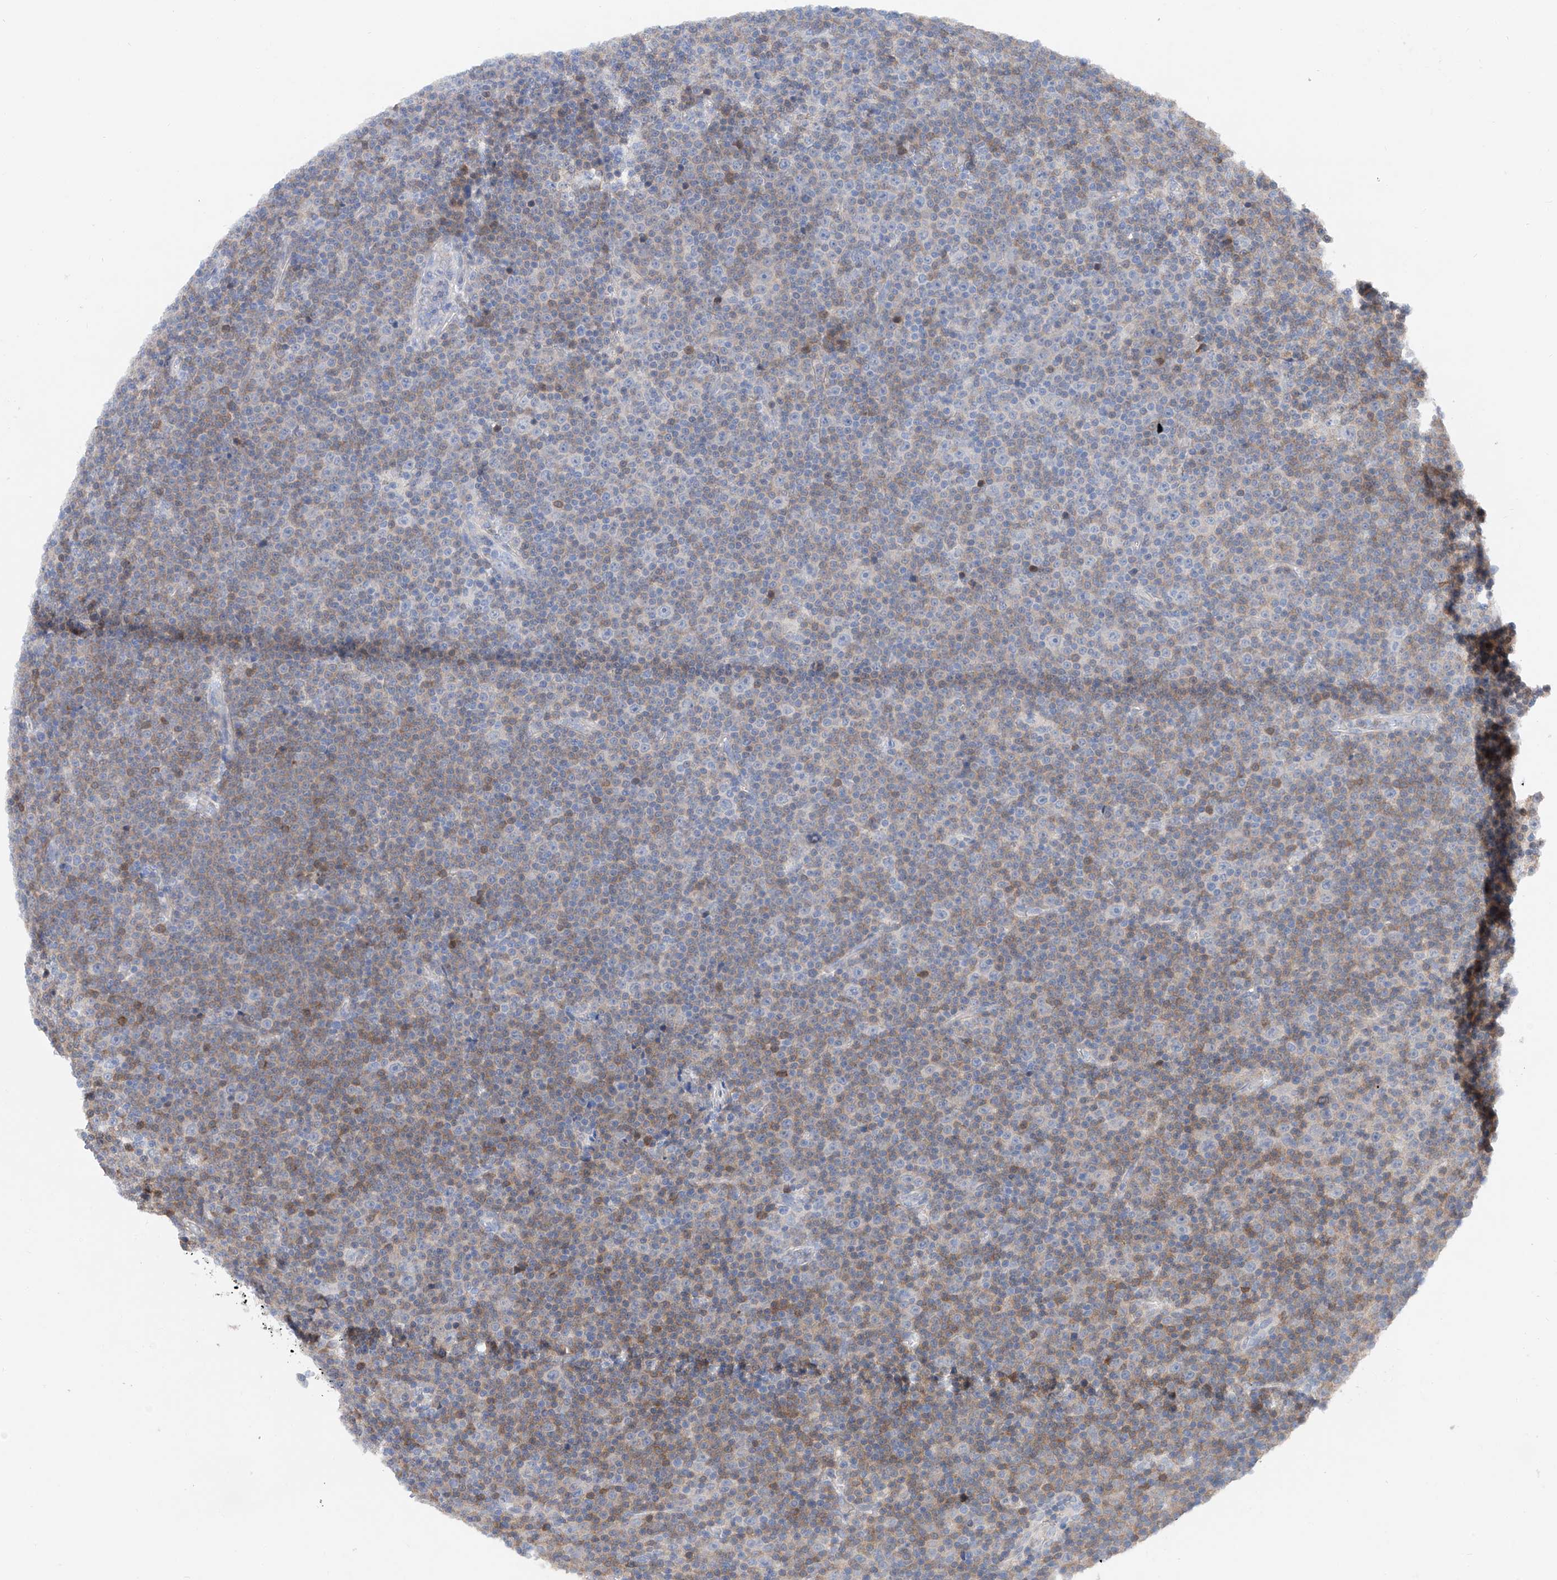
{"staining": {"intensity": "negative", "quantity": "none", "location": "none"}, "tissue": "lymphoma", "cell_type": "Tumor cells", "image_type": "cancer", "snomed": [{"axis": "morphology", "description": "Malignant lymphoma, non-Hodgkin's type, Low grade"}, {"axis": "topography", "description": "Lymph node"}], "caption": "Malignant lymphoma, non-Hodgkin's type (low-grade) stained for a protein using immunohistochemistry shows no staining tumor cells.", "gene": "FUCA2", "patient": {"sex": "female", "age": 67}}